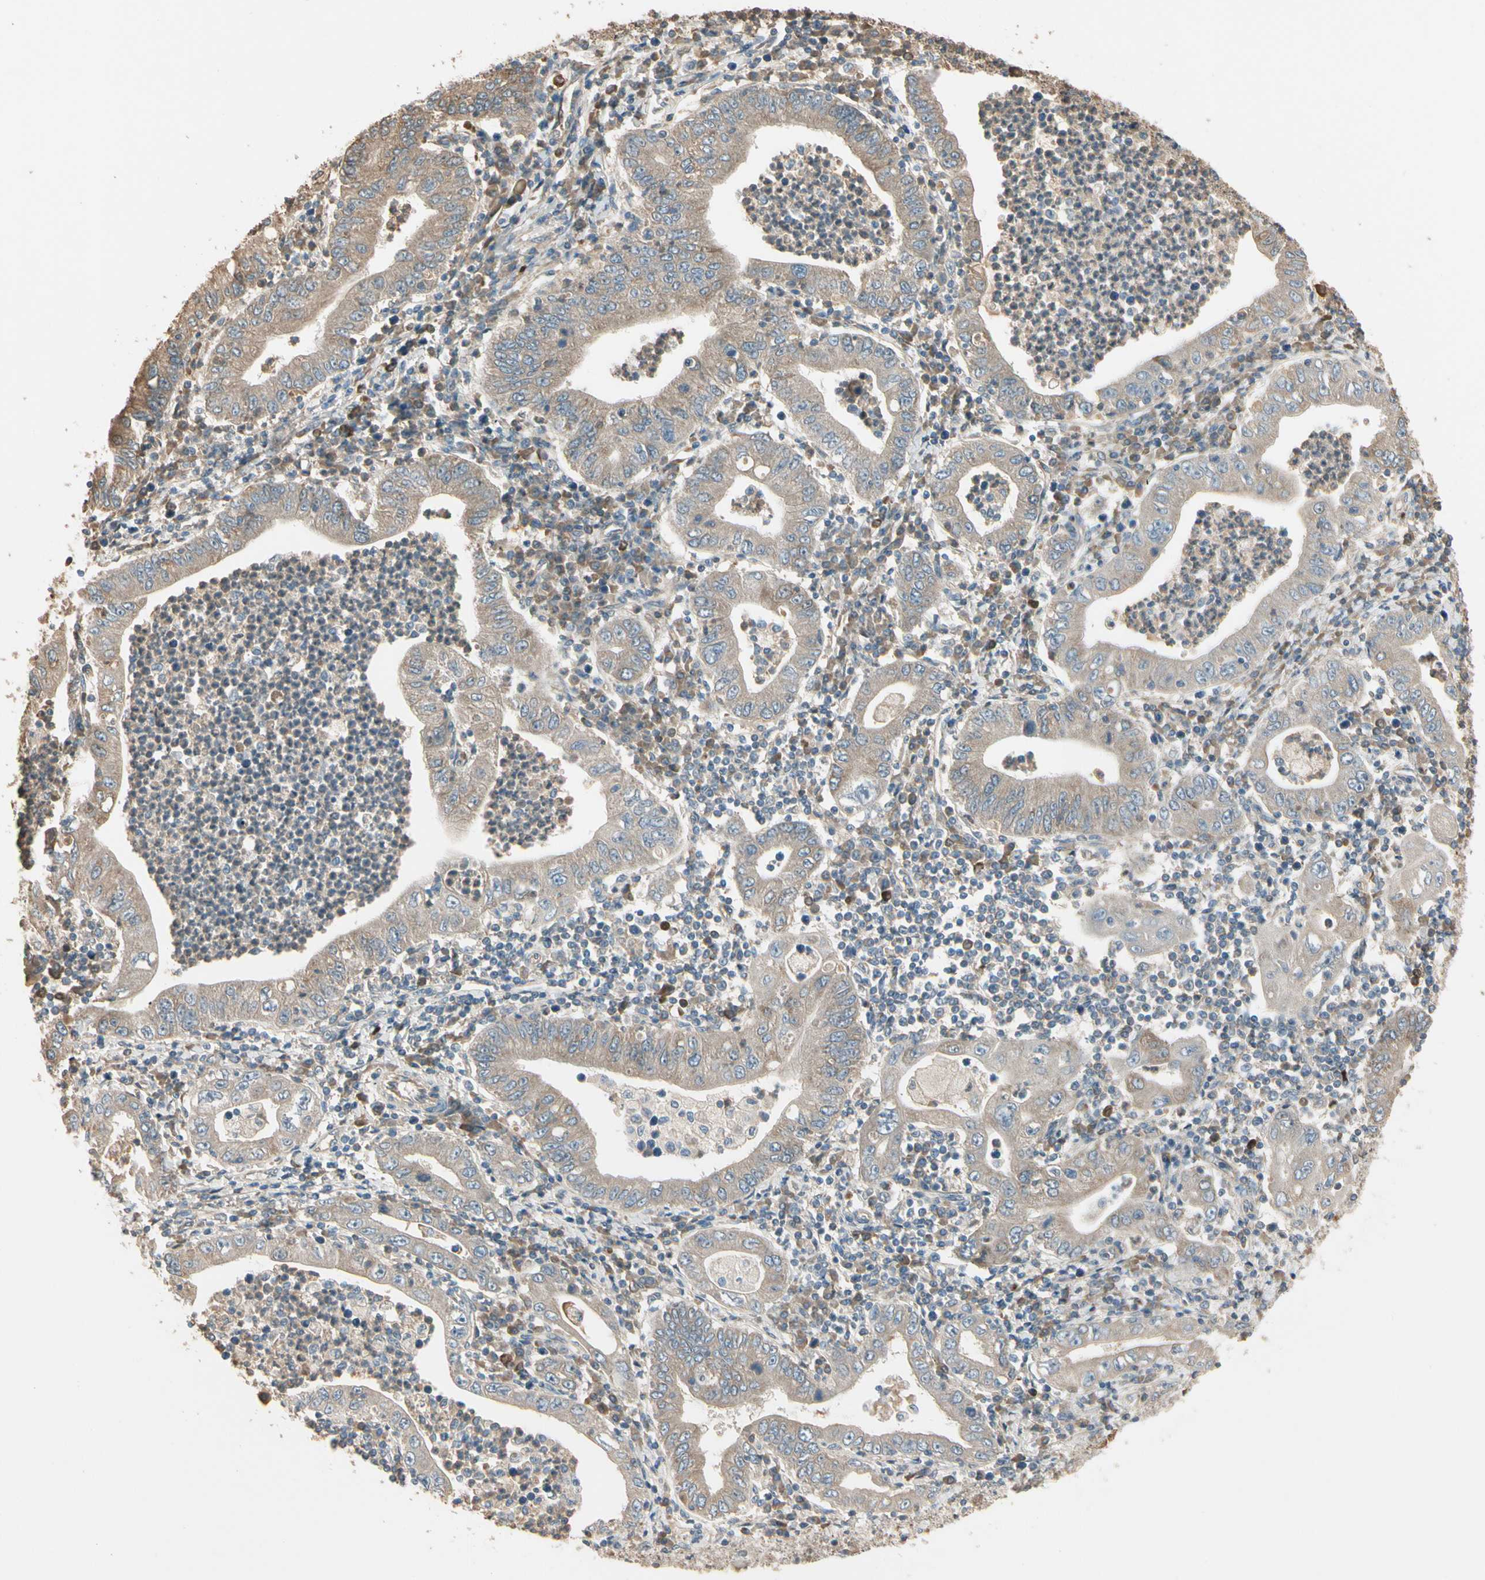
{"staining": {"intensity": "weak", "quantity": ">75%", "location": "cytoplasmic/membranous"}, "tissue": "stomach cancer", "cell_type": "Tumor cells", "image_type": "cancer", "snomed": [{"axis": "morphology", "description": "Normal tissue, NOS"}, {"axis": "morphology", "description": "Adenocarcinoma, NOS"}, {"axis": "topography", "description": "Esophagus"}, {"axis": "topography", "description": "Stomach, upper"}, {"axis": "topography", "description": "Peripheral nerve tissue"}], "caption": "Immunohistochemical staining of adenocarcinoma (stomach) exhibits low levels of weak cytoplasmic/membranous positivity in about >75% of tumor cells.", "gene": "TNFRSF21", "patient": {"sex": "male", "age": 62}}